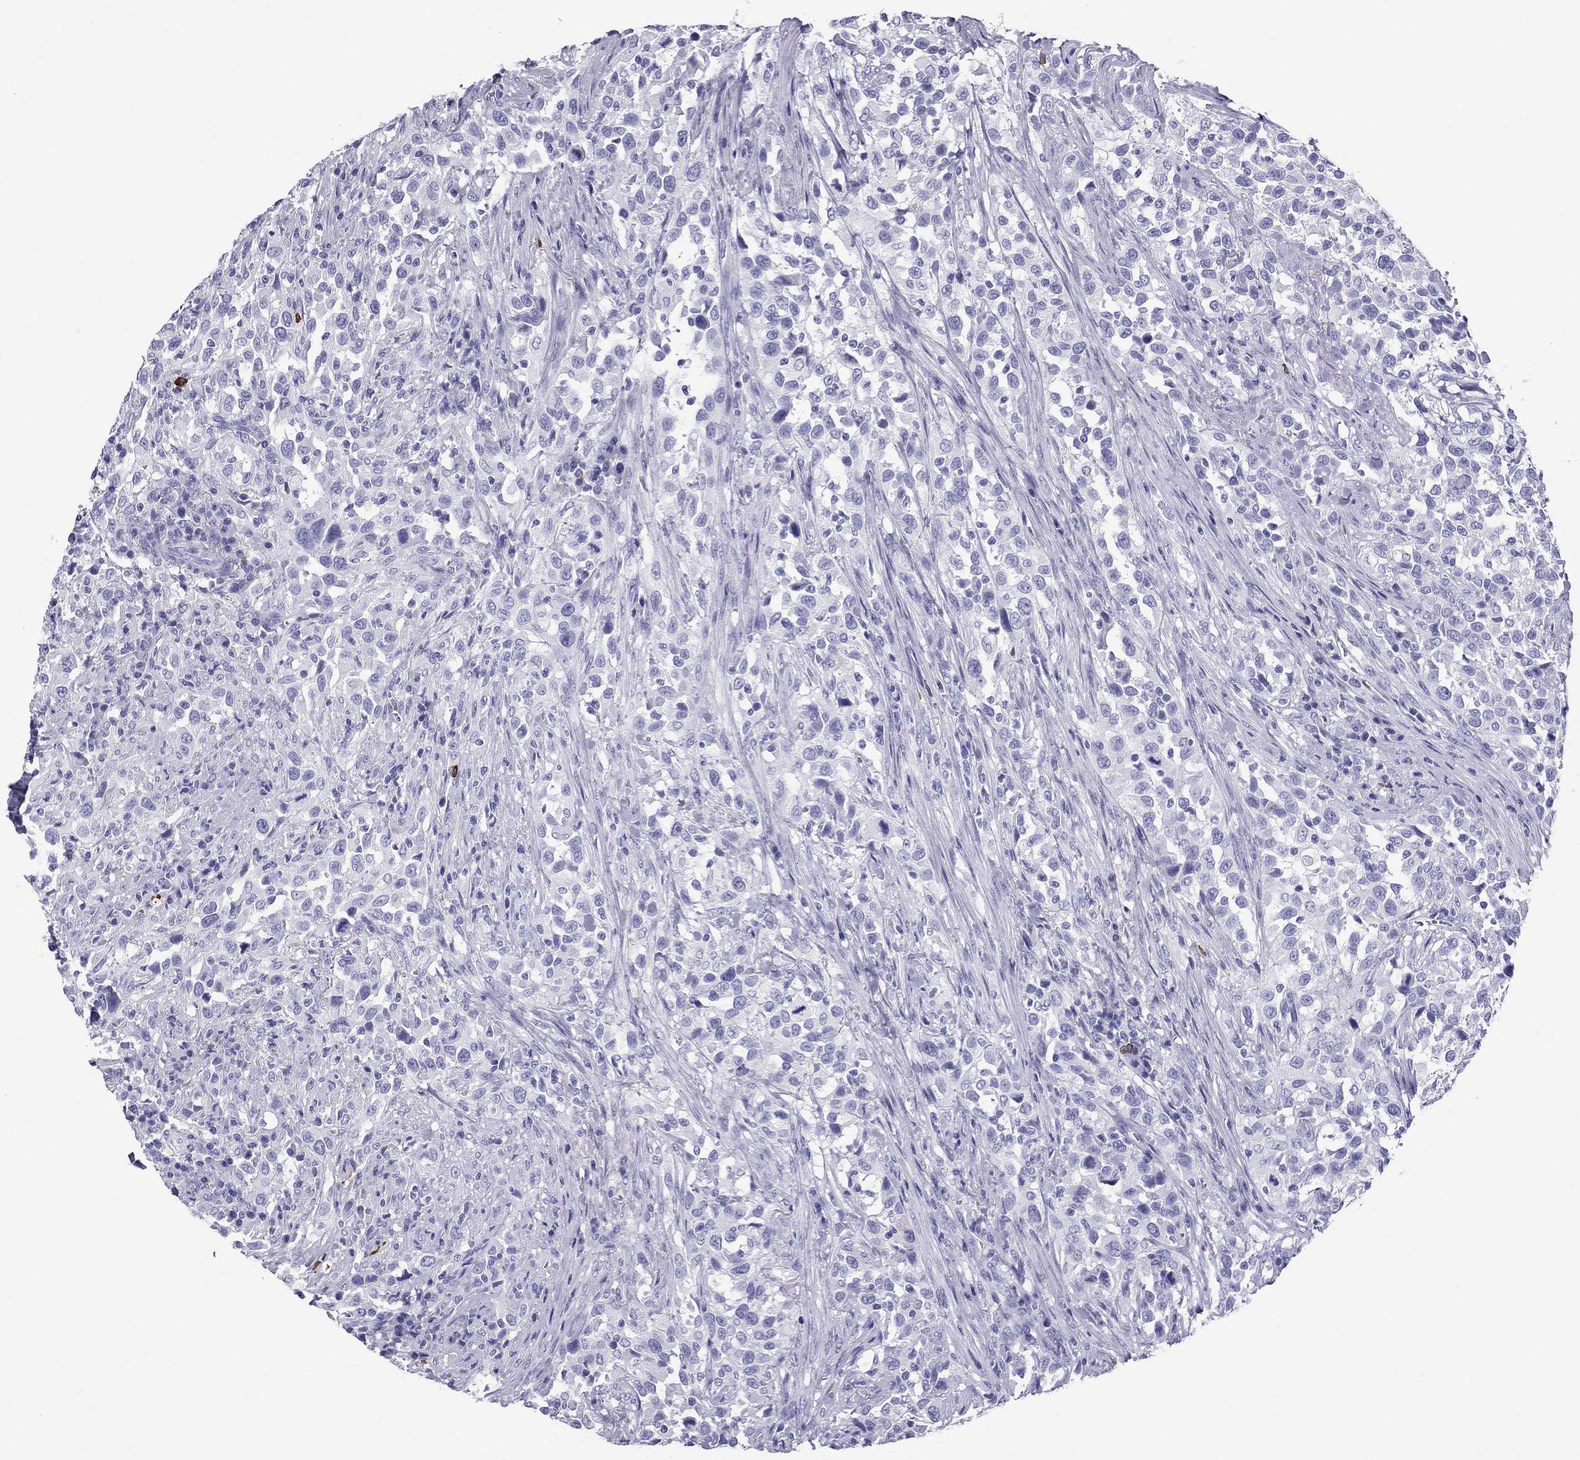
{"staining": {"intensity": "negative", "quantity": "none", "location": "none"}, "tissue": "urothelial cancer", "cell_type": "Tumor cells", "image_type": "cancer", "snomed": [{"axis": "morphology", "description": "Urothelial carcinoma, NOS"}, {"axis": "morphology", "description": "Urothelial carcinoma, High grade"}, {"axis": "topography", "description": "Urinary bladder"}], "caption": "Immunohistochemical staining of human urothelial carcinoma (high-grade) demonstrates no significant expression in tumor cells.", "gene": "SCART1", "patient": {"sex": "female", "age": 64}}